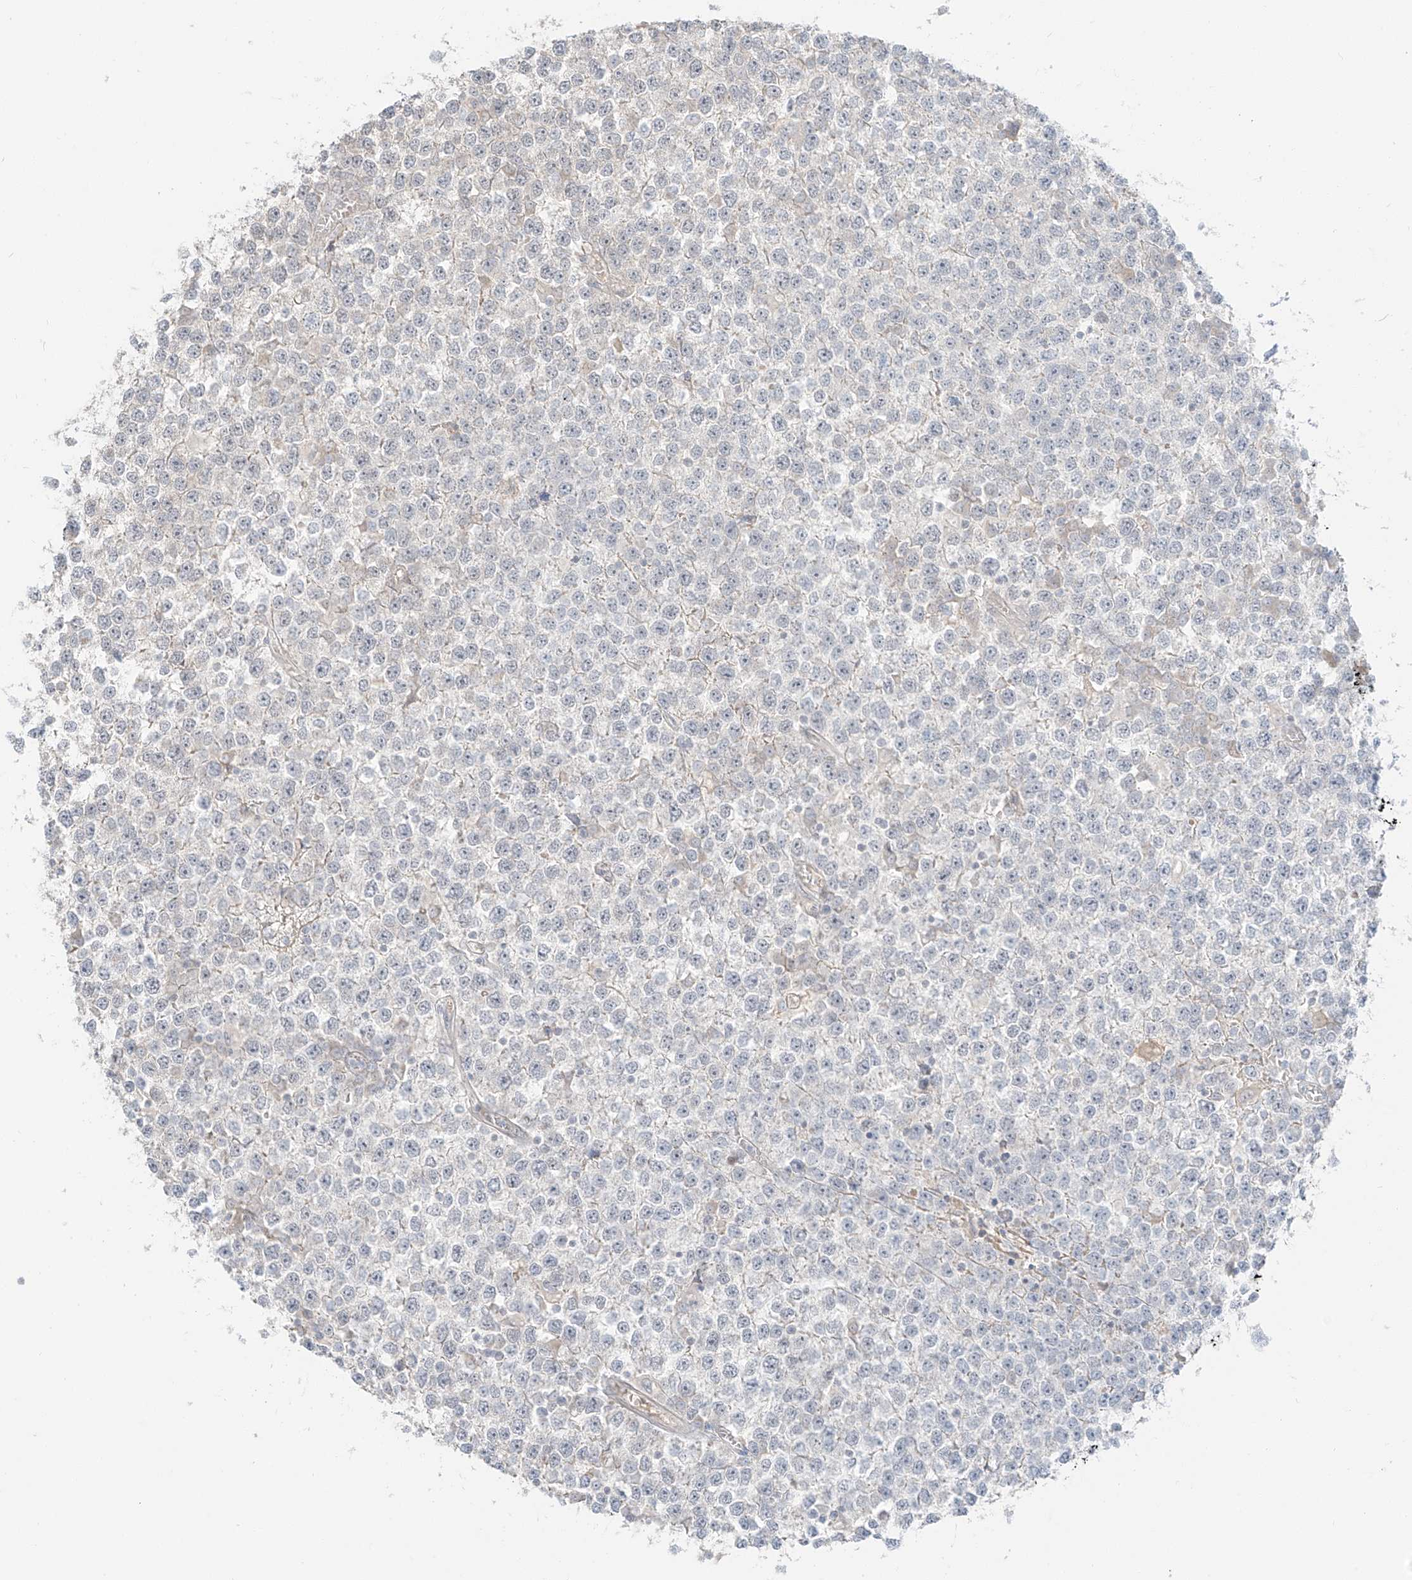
{"staining": {"intensity": "negative", "quantity": "none", "location": "none"}, "tissue": "testis cancer", "cell_type": "Tumor cells", "image_type": "cancer", "snomed": [{"axis": "morphology", "description": "Seminoma, NOS"}, {"axis": "topography", "description": "Testis"}], "caption": "Tumor cells are negative for protein expression in human seminoma (testis). (DAB IHC, high magnification).", "gene": "ZNF774", "patient": {"sex": "male", "age": 65}}